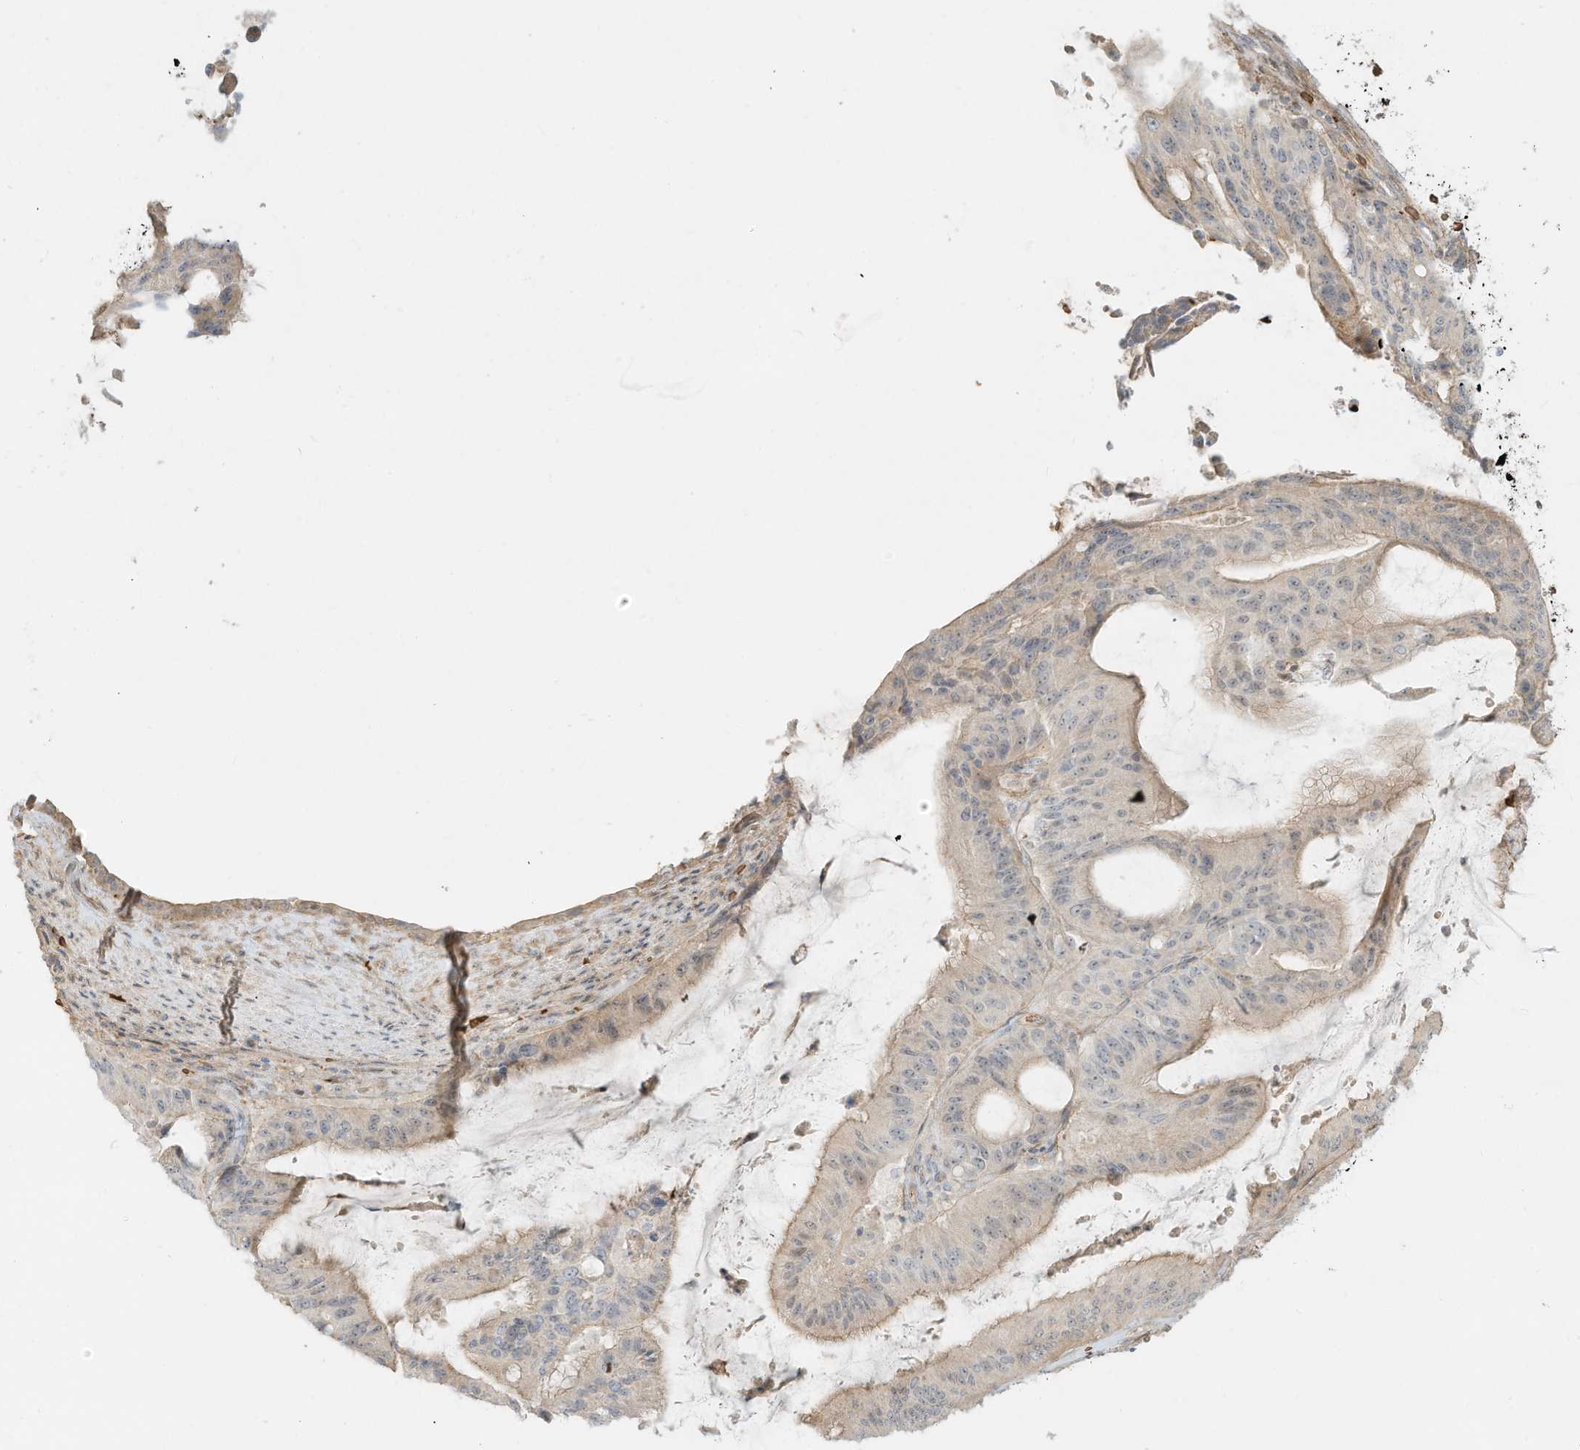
{"staining": {"intensity": "weak", "quantity": "<25%", "location": "cytoplasmic/membranous"}, "tissue": "liver cancer", "cell_type": "Tumor cells", "image_type": "cancer", "snomed": [{"axis": "morphology", "description": "Normal tissue, NOS"}, {"axis": "morphology", "description": "Cholangiocarcinoma"}, {"axis": "topography", "description": "Liver"}, {"axis": "topography", "description": "Peripheral nerve tissue"}], "caption": "DAB immunohistochemical staining of human liver cancer demonstrates no significant positivity in tumor cells.", "gene": "OFD1", "patient": {"sex": "female", "age": 73}}